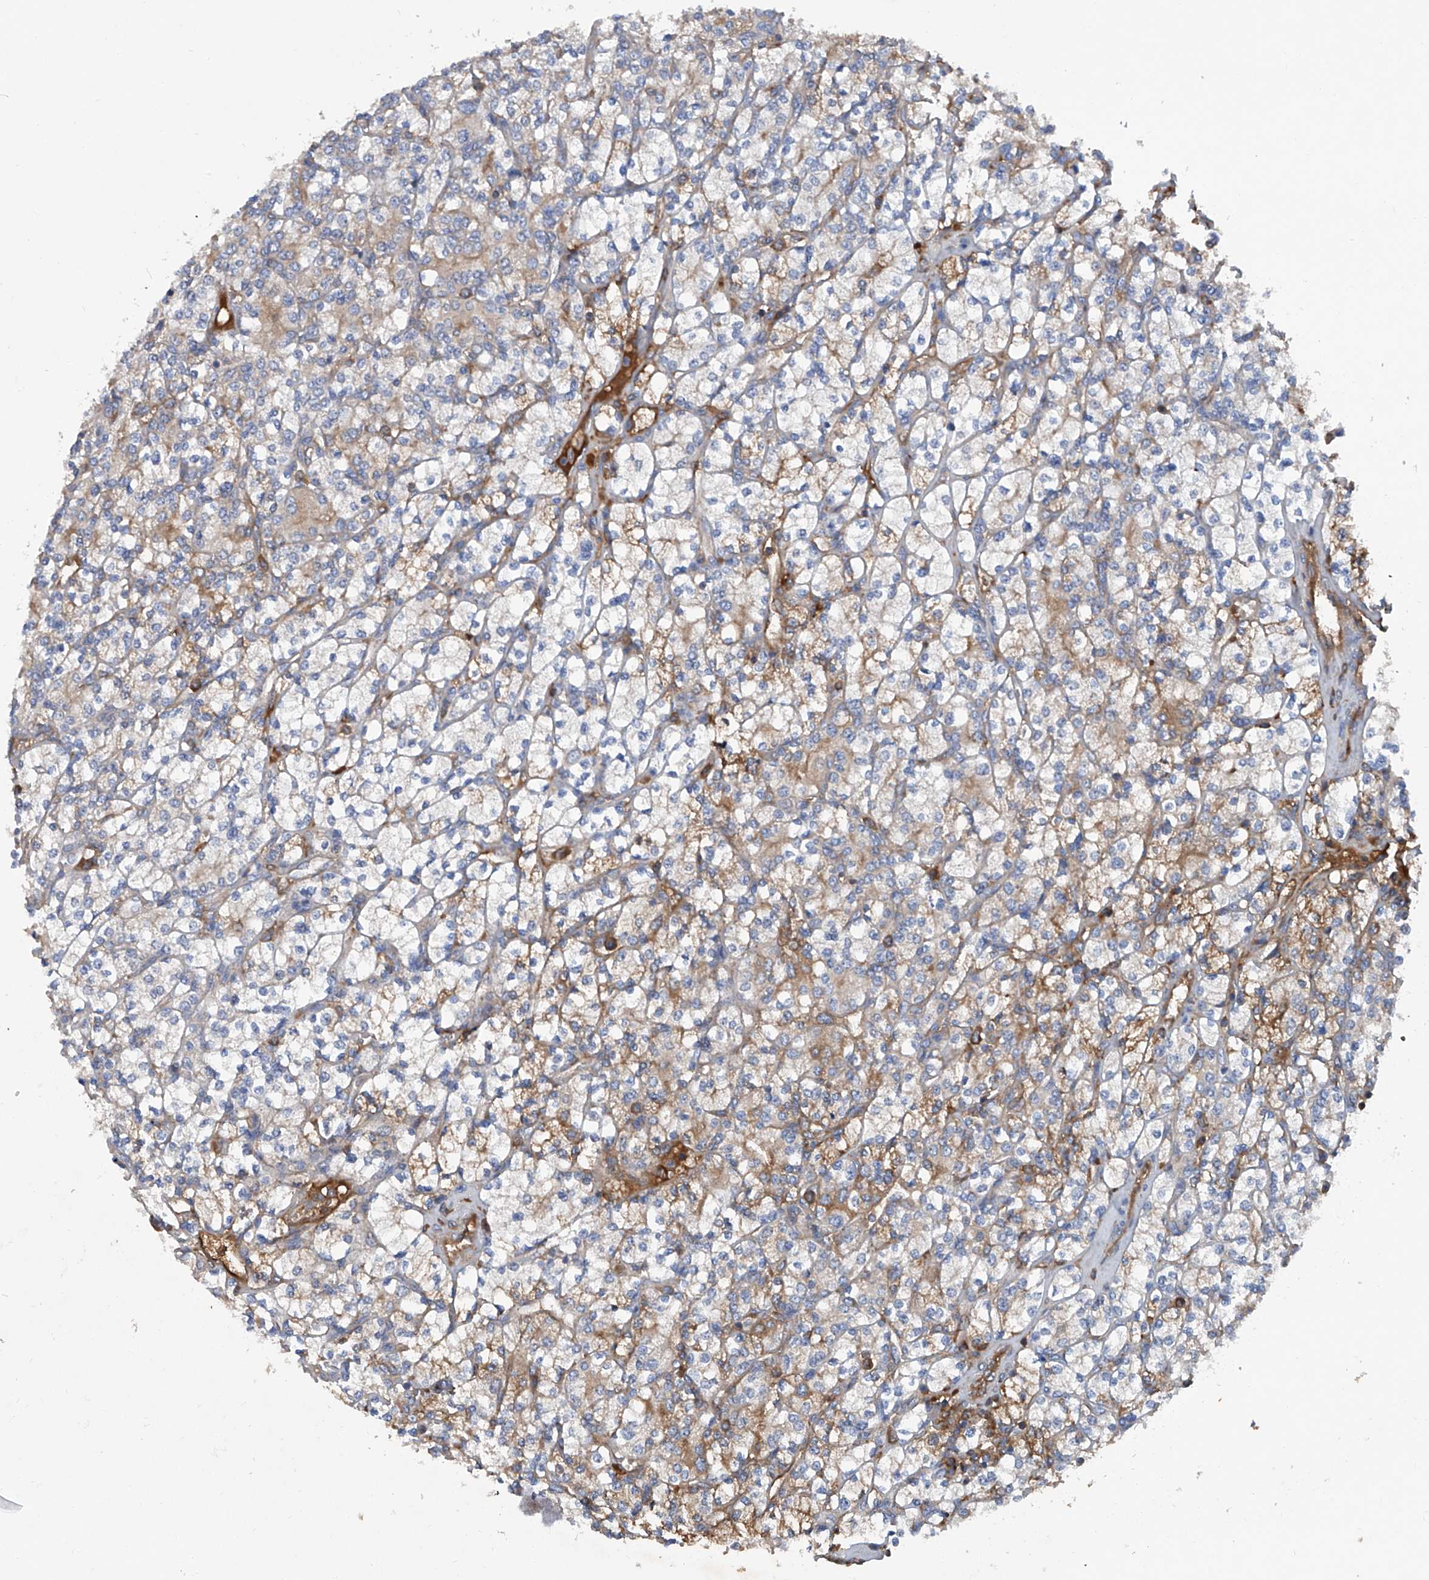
{"staining": {"intensity": "moderate", "quantity": "<25%", "location": "cytoplasmic/membranous"}, "tissue": "renal cancer", "cell_type": "Tumor cells", "image_type": "cancer", "snomed": [{"axis": "morphology", "description": "Adenocarcinoma, NOS"}, {"axis": "topography", "description": "Kidney"}], "caption": "Immunohistochemistry (IHC) (DAB) staining of renal cancer displays moderate cytoplasmic/membranous protein positivity in approximately <25% of tumor cells.", "gene": "ASCC3", "patient": {"sex": "male", "age": 77}}